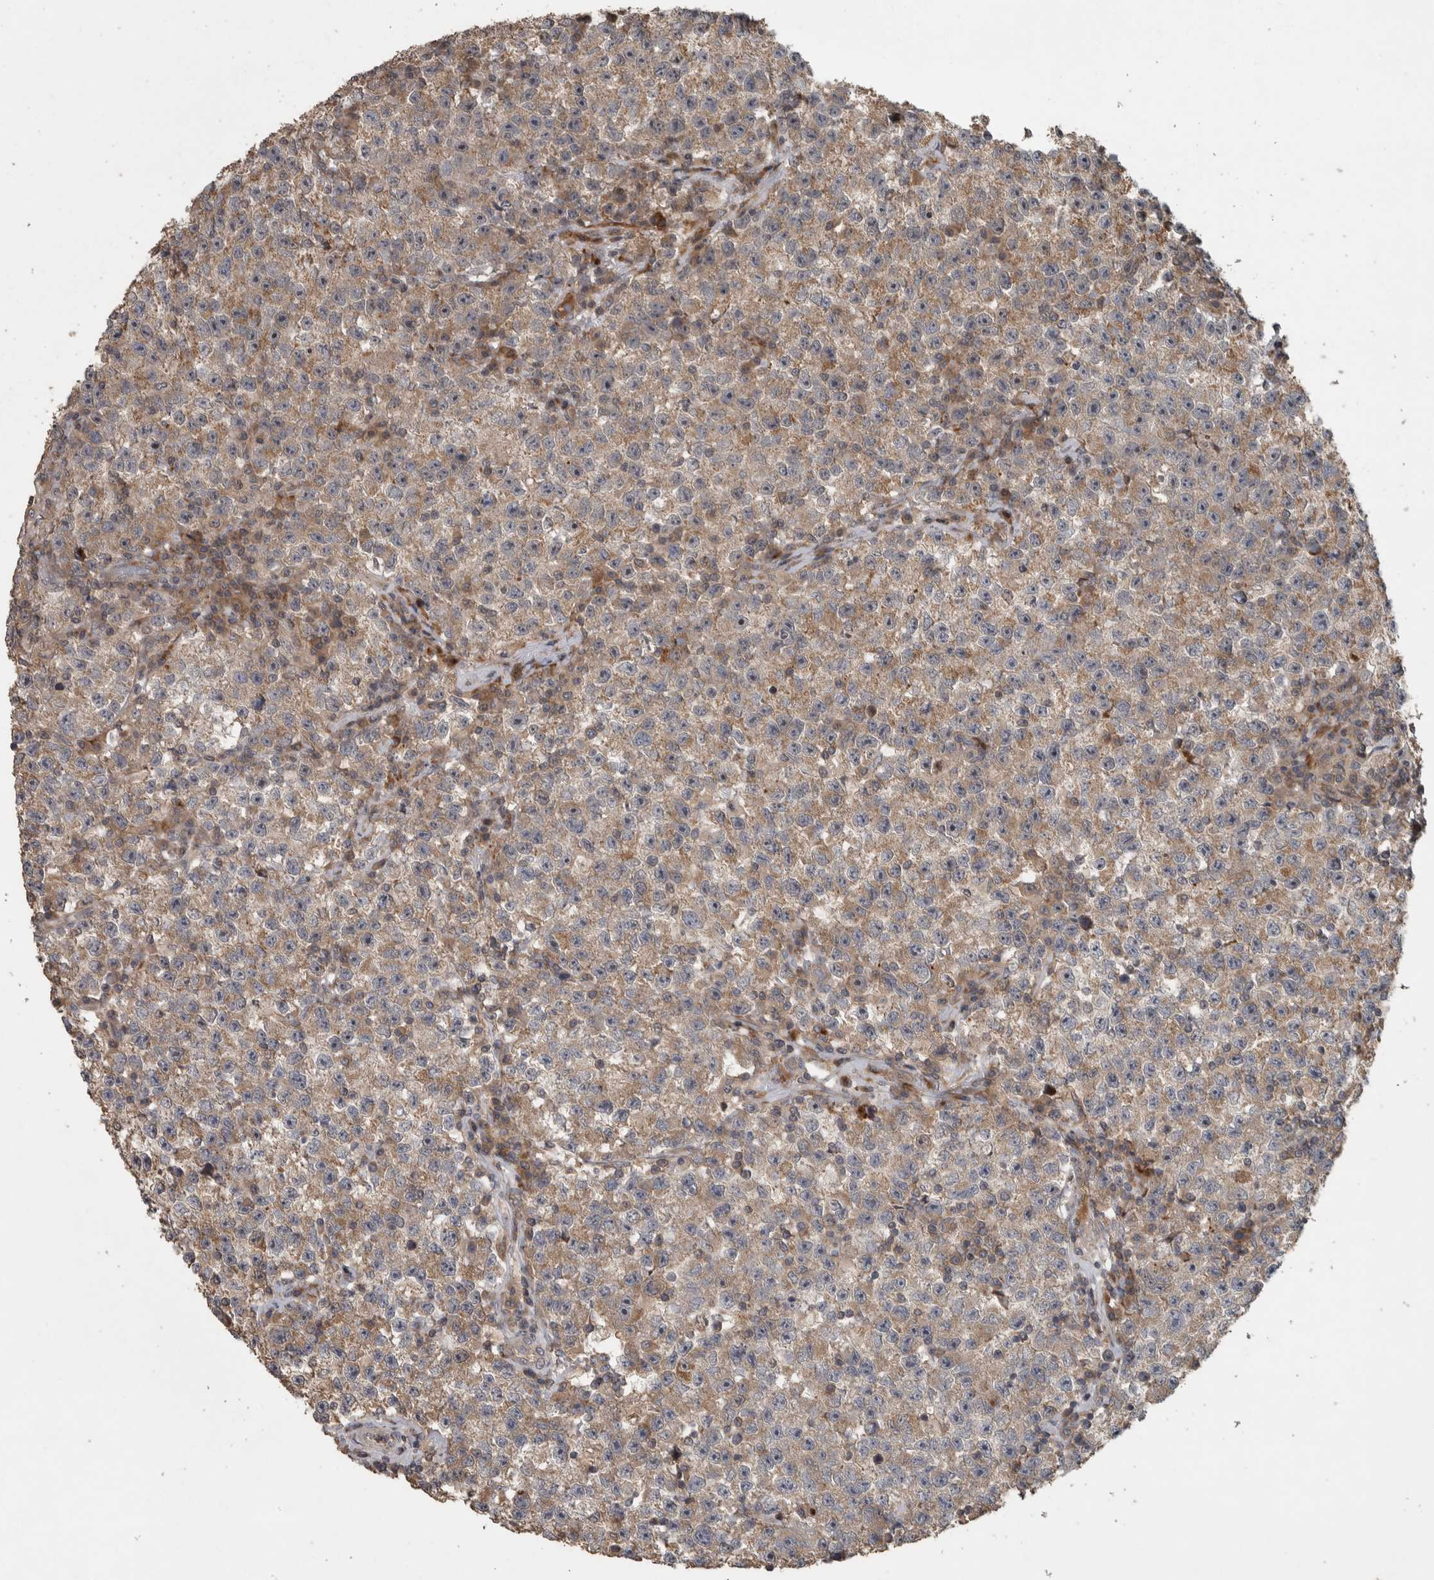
{"staining": {"intensity": "moderate", "quantity": ">75%", "location": "cytoplasmic/membranous"}, "tissue": "testis cancer", "cell_type": "Tumor cells", "image_type": "cancer", "snomed": [{"axis": "morphology", "description": "Seminoma, NOS"}, {"axis": "topography", "description": "Testis"}], "caption": "Seminoma (testis) stained with a protein marker reveals moderate staining in tumor cells.", "gene": "ERAL1", "patient": {"sex": "male", "age": 22}}